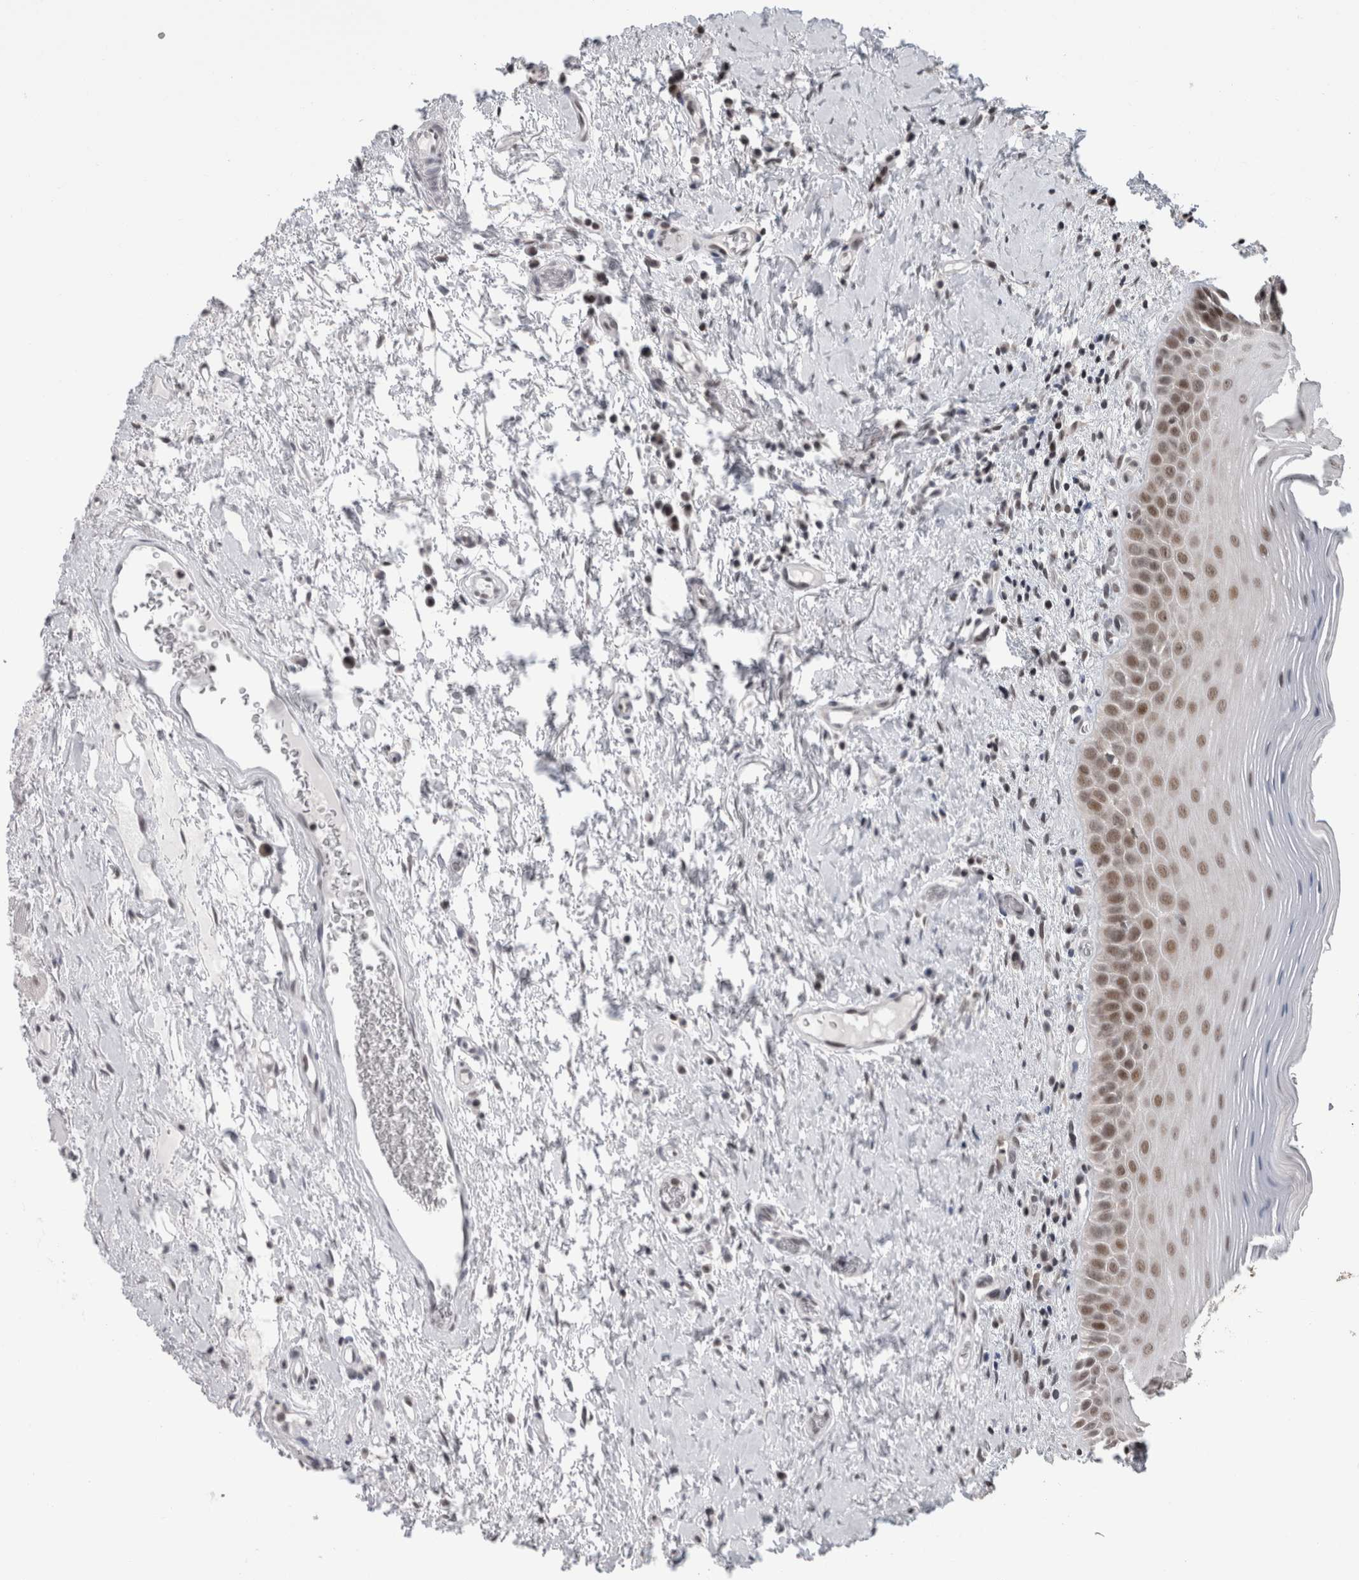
{"staining": {"intensity": "moderate", "quantity": ">75%", "location": "nuclear"}, "tissue": "oral mucosa", "cell_type": "Squamous epithelial cells", "image_type": "normal", "snomed": [{"axis": "morphology", "description": "Normal tissue, NOS"}, {"axis": "topography", "description": "Oral tissue"}], "caption": "Moderate nuclear staining is identified in approximately >75% of squamous epithelial cells in normal oral mucosa.", "gene": "ZBTB11", "patient": {"sex": "male", "age": 82}}